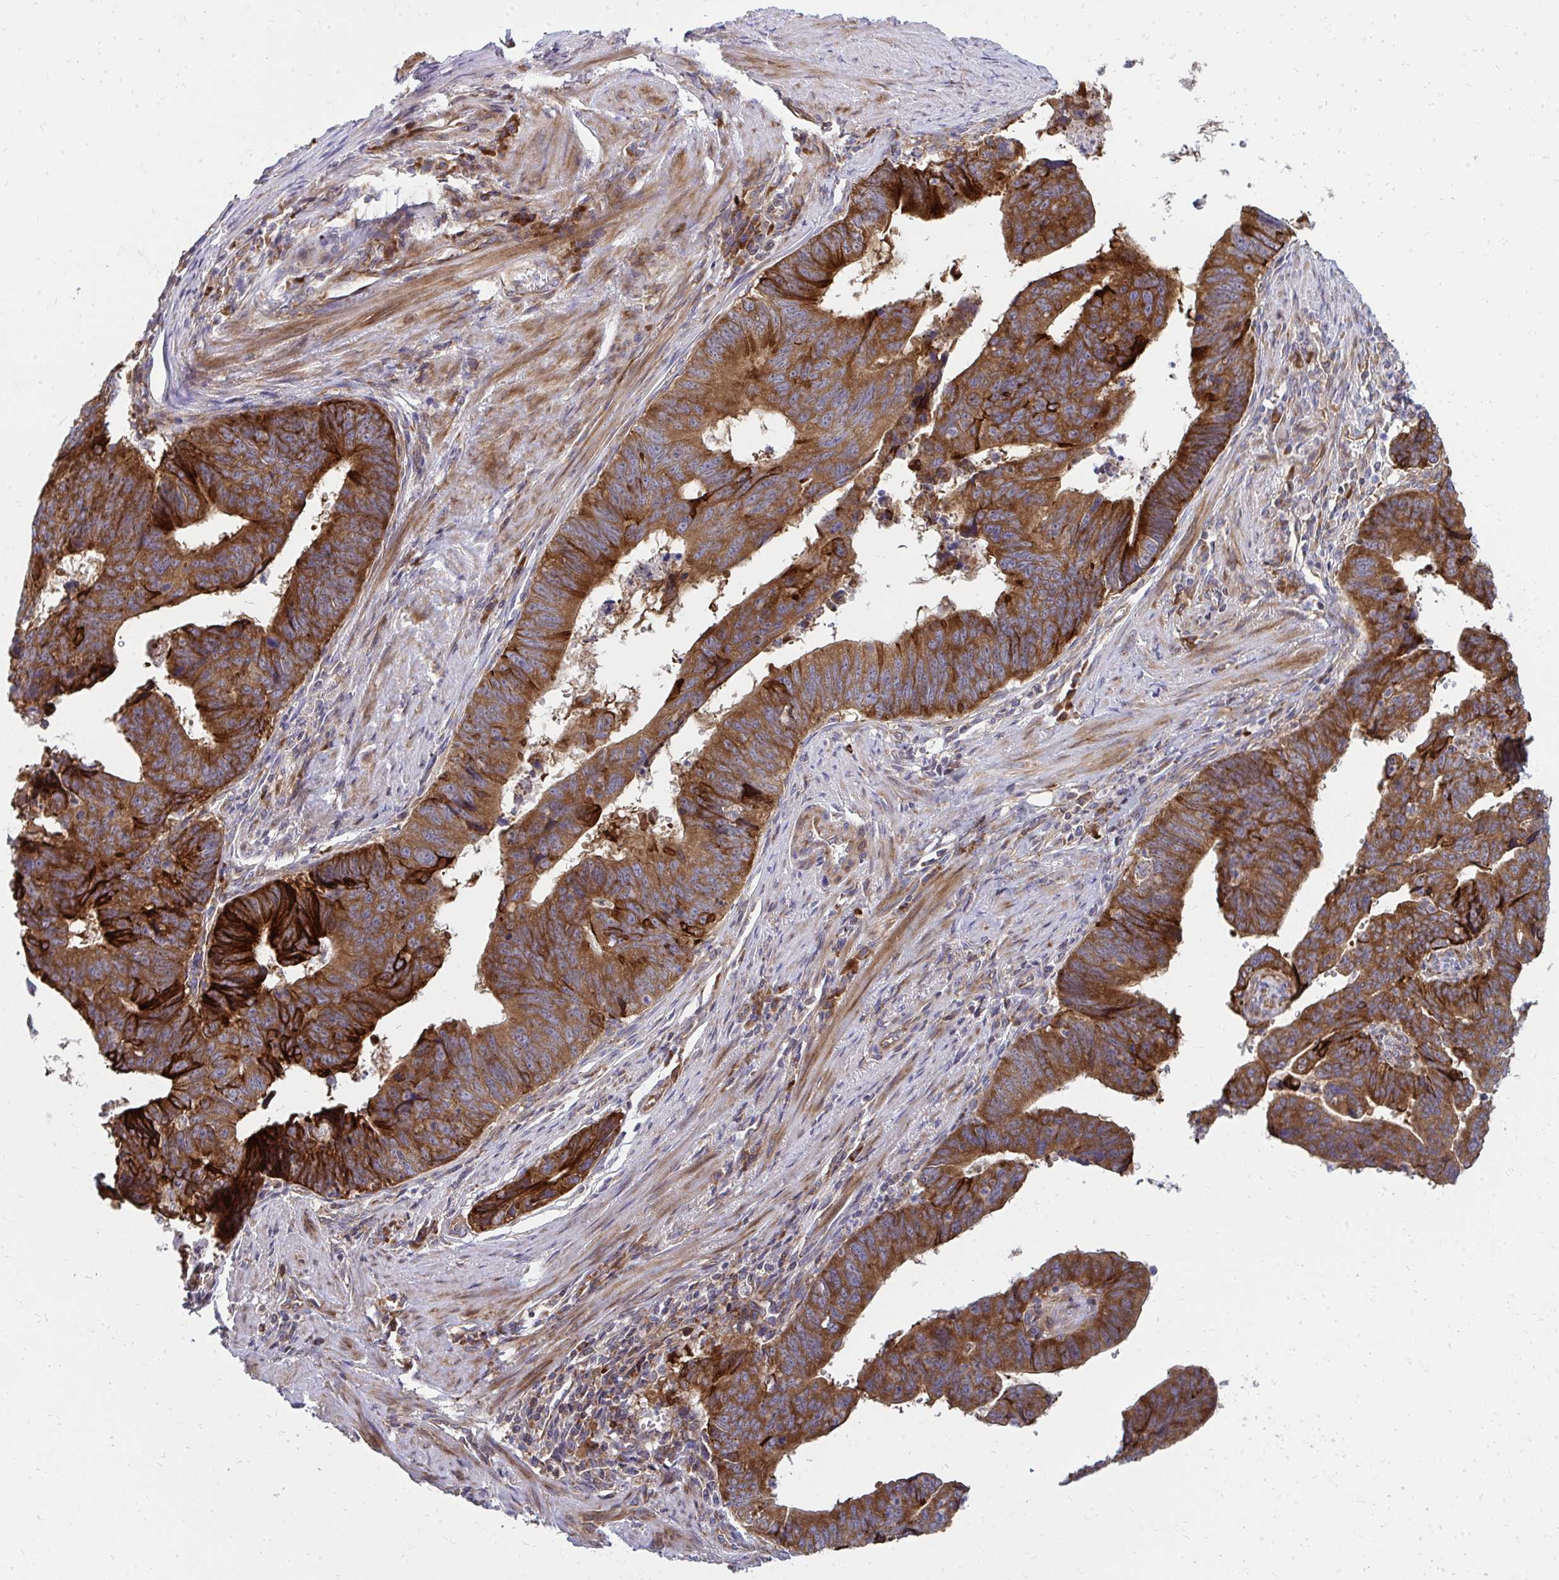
{"staining": {"intensity": "strong", "quantity": ">75%", "location": "cytoplasmic/membranous"}, "tissue": "stomach cancer", "cell_type": "Tumor cells", "image_type": "cancer", "snomed": [{"axis": "morphology", "description": "Adenocarcinoma, NOS"}, {"axis": "topography", "description": "Stomach"}], "caption": "Immunohistochemistry (IHC) histopathology image of human adenocarcinoma (stomach) stained for a protein (brown), which shows high levels of strong cytoplasmic/membranous positivity in about >75% of tumor cells.", "gene": "GFPT2", "patient": {"sex": "male", "age": 59}}